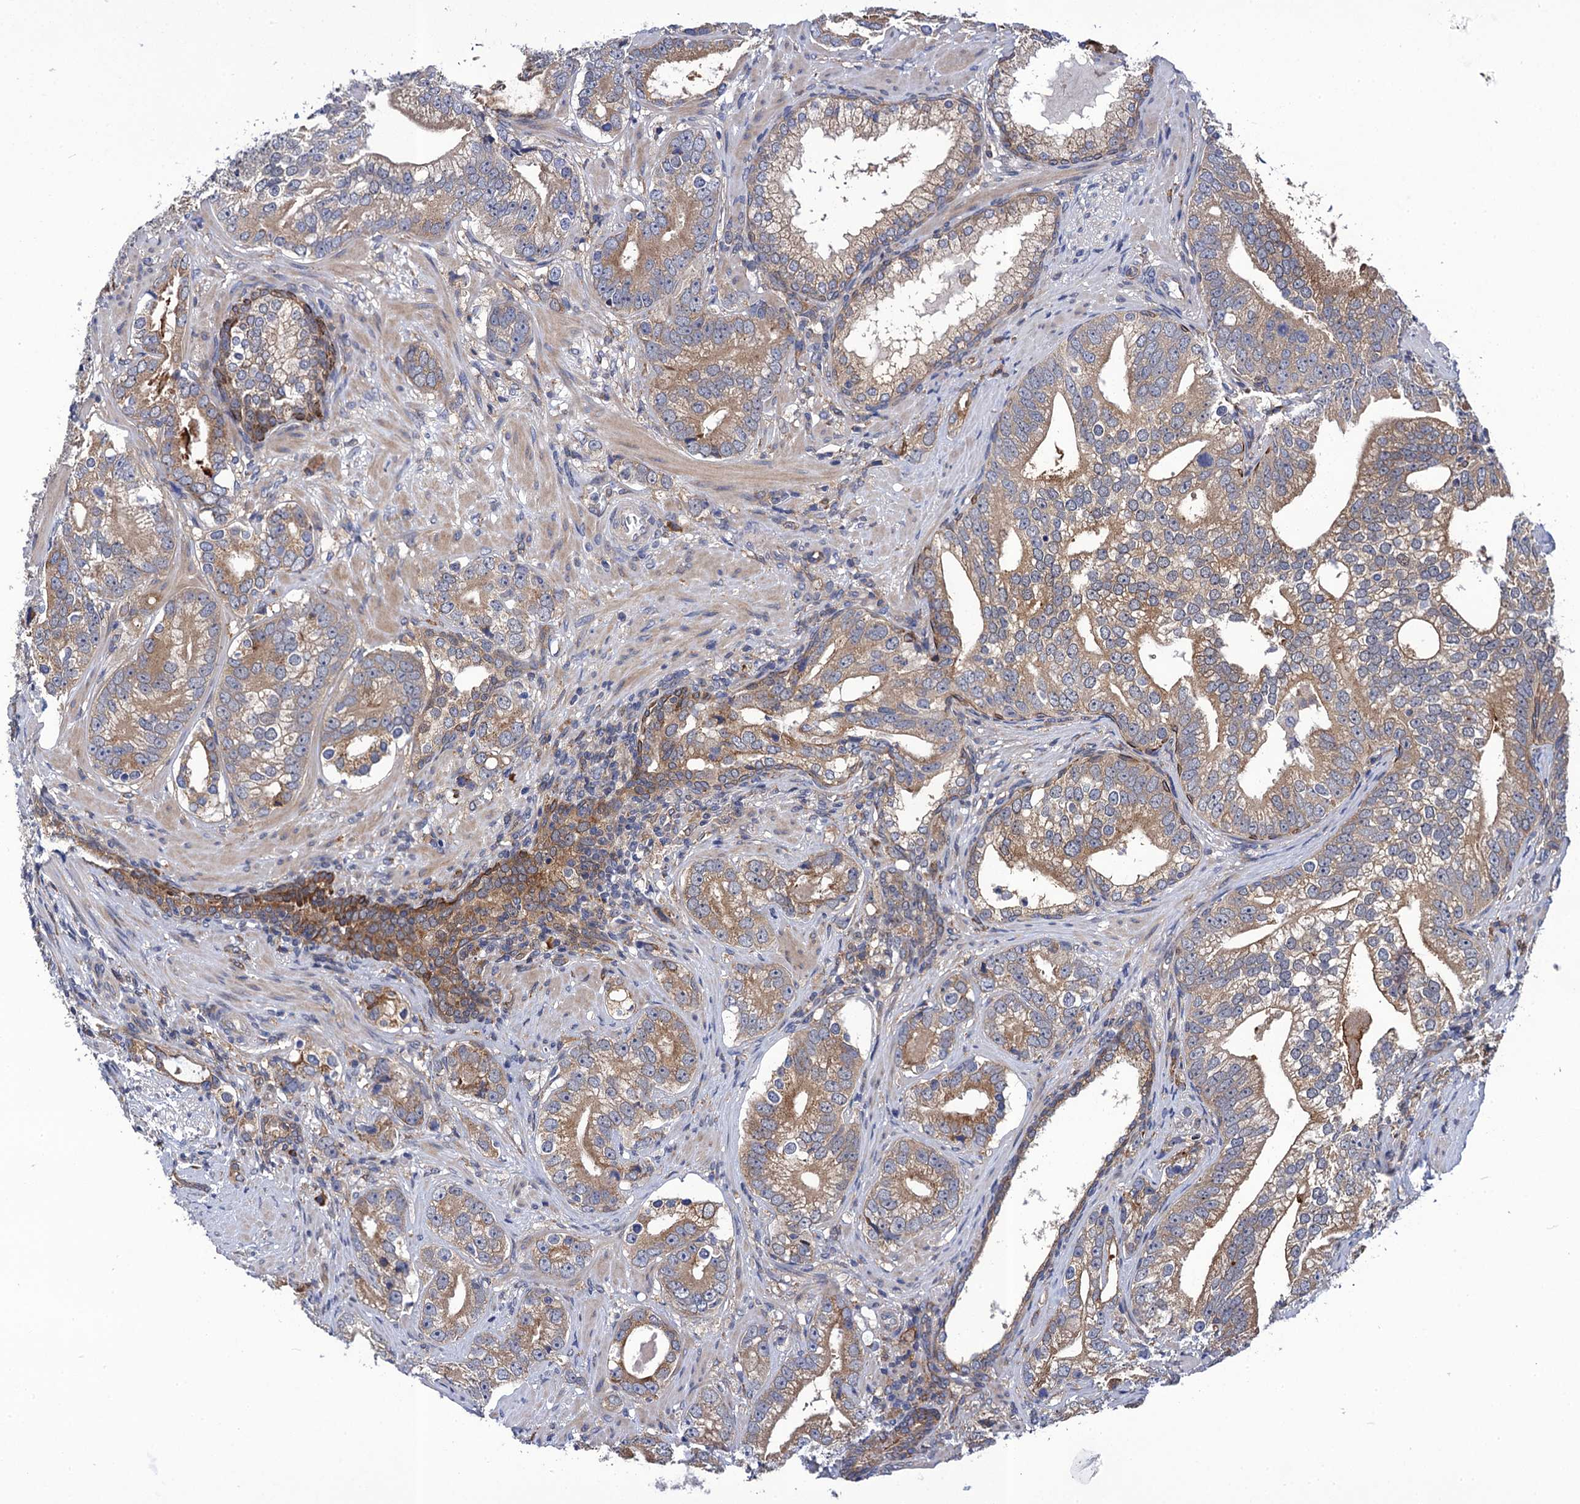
{"staining": {"intensity": "moderate", "quantity": ">75%", "location": "cytoplasmic/membranous"}, "tissue": "prostate cancer", "cell_type": "Tumor cells", "image_type": "cancer", "snomed": [{"axis": "morphology", "description": "Adenocarcinoma, High grade"}, {"axis": "topography", "description": "Prostate"}], "caption": "A histopathology image of human prostate high-grade adenocarcinoma stained for a protein displays moderate cytoplasmic/membranous brown staining in tumor cells. Ihc stains the protein of interest in brown and the nuclei are stained blue.", "gene": "PGLS", "patient": {"sex": "male", "age": 75}}